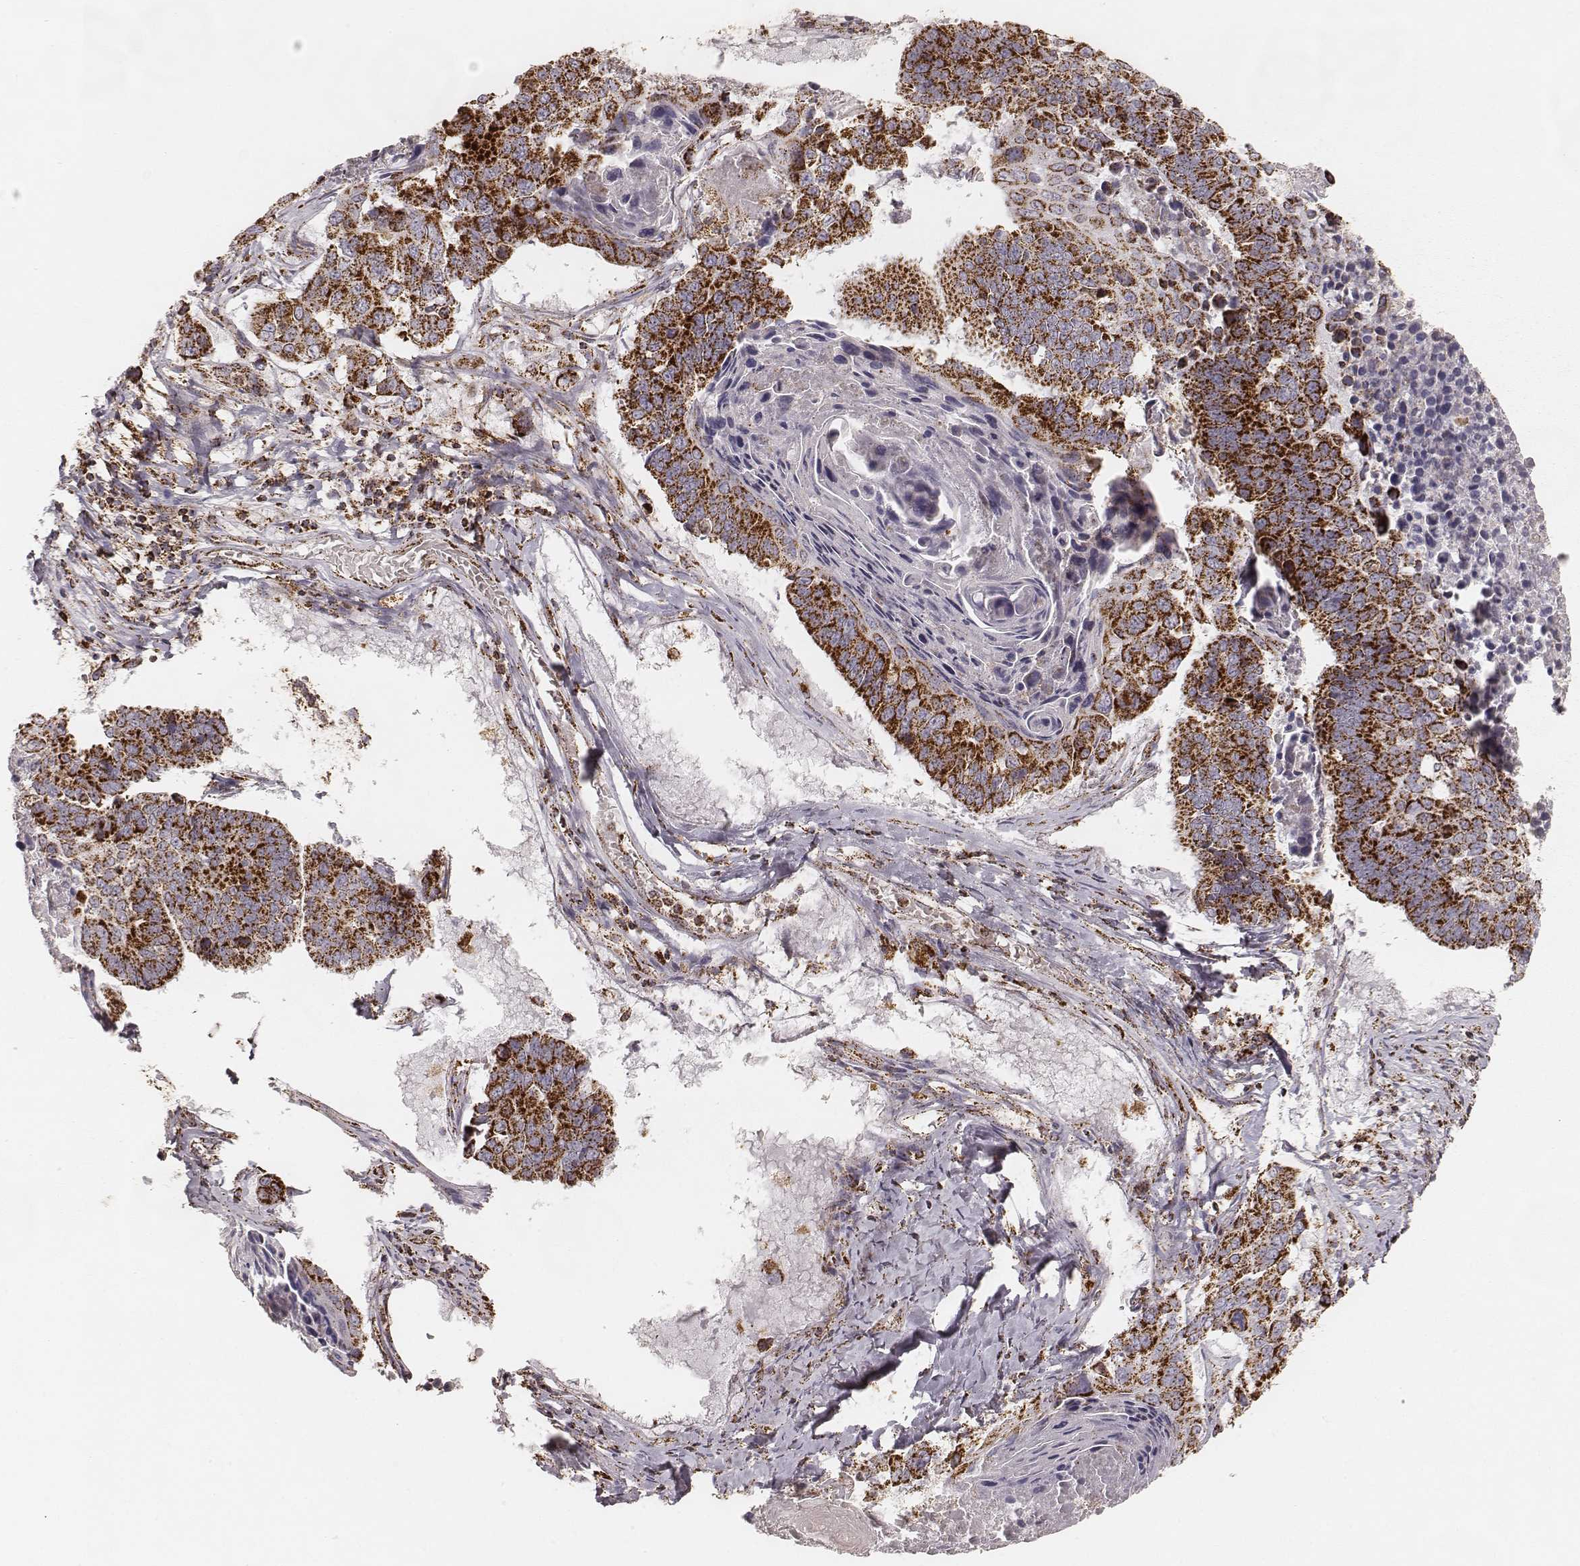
{"staining": {"intensity": "strong", "quantity": ">75%", "location": "cytoplasmic/membranous"}, "tissue": "lung cancer", "cell_type": "Tumor cells", "image_type": "cancer", "snomed": [{"axis": "morphology", "description": "Squamous cell carcinoma, NOS"}, {"axis": "topography", "description": "Lung"}], "caption": "IHC (DAB (3,3'-diaminobenzidine)) staining of squamous cell carcinoma (lung) reveals strong cytoplasmic/membranous protein staining in approximately >75% of tumor cells. (Stains: DAB (3,3'-diaminobenzidine) in brown, nuclei in blue, Microscopy: brightfield microscopy at high magnification).", "gene": "CS", "patient": {"sex": "male", "age": 73}}